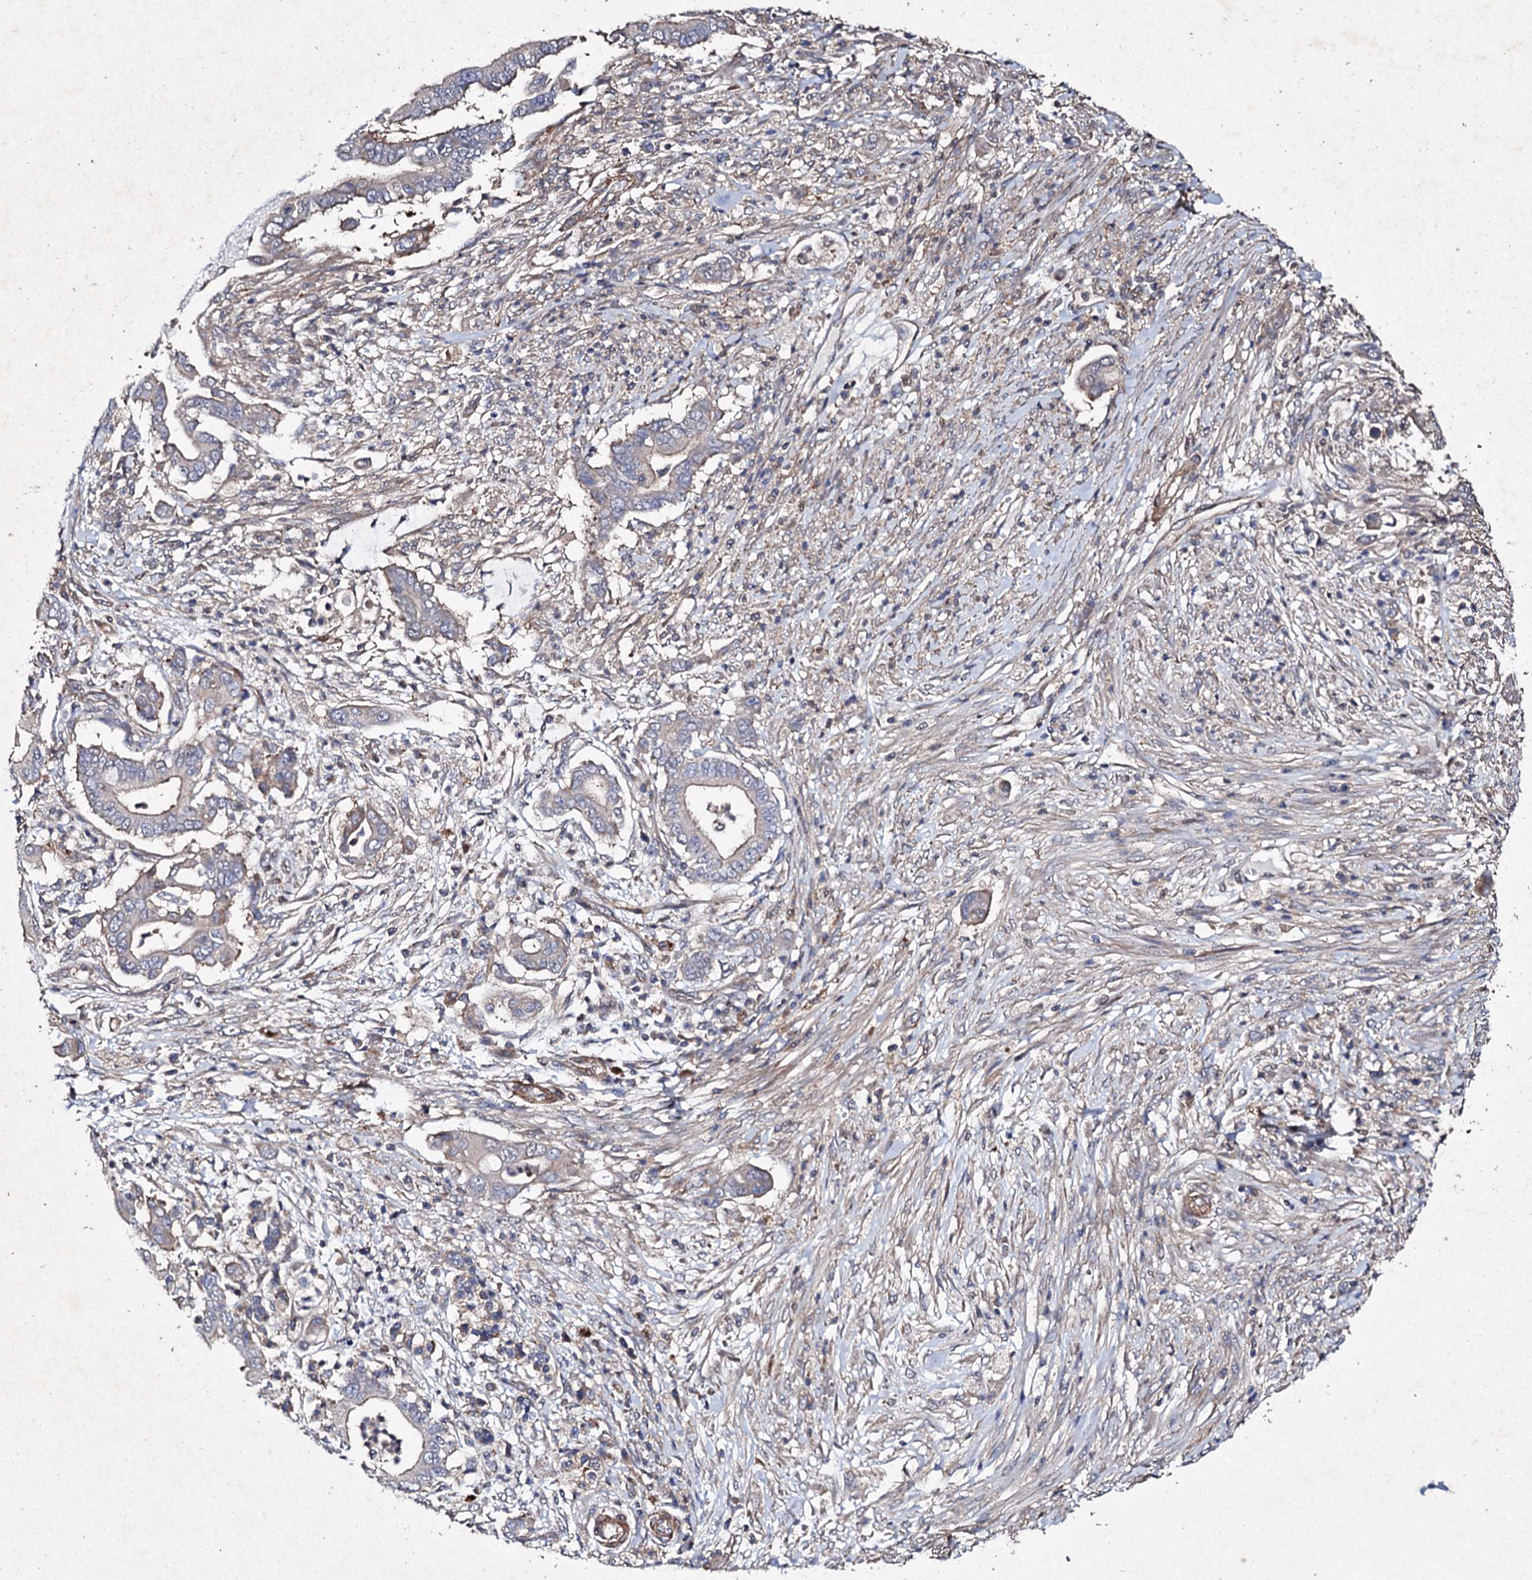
{"staining": {"intensity": "weak", "quantity": "<25%", "location": "cytoplasmic/membranous"}, "tissue": "pancreatic cancer", "cell_type": "Tumor cells", "image_type": "cancer", "snomed": [{"axis": "morphology", "description": "Adenocarcinoma, NOS"}, {"axis": "topography", "description": "Pancreas"}], "caption": "Tumor cells are negative for brown protein staining in pancreatic cancer.", "gene": "MOCOS", "patient": {"sex": "male", "age": 68}}